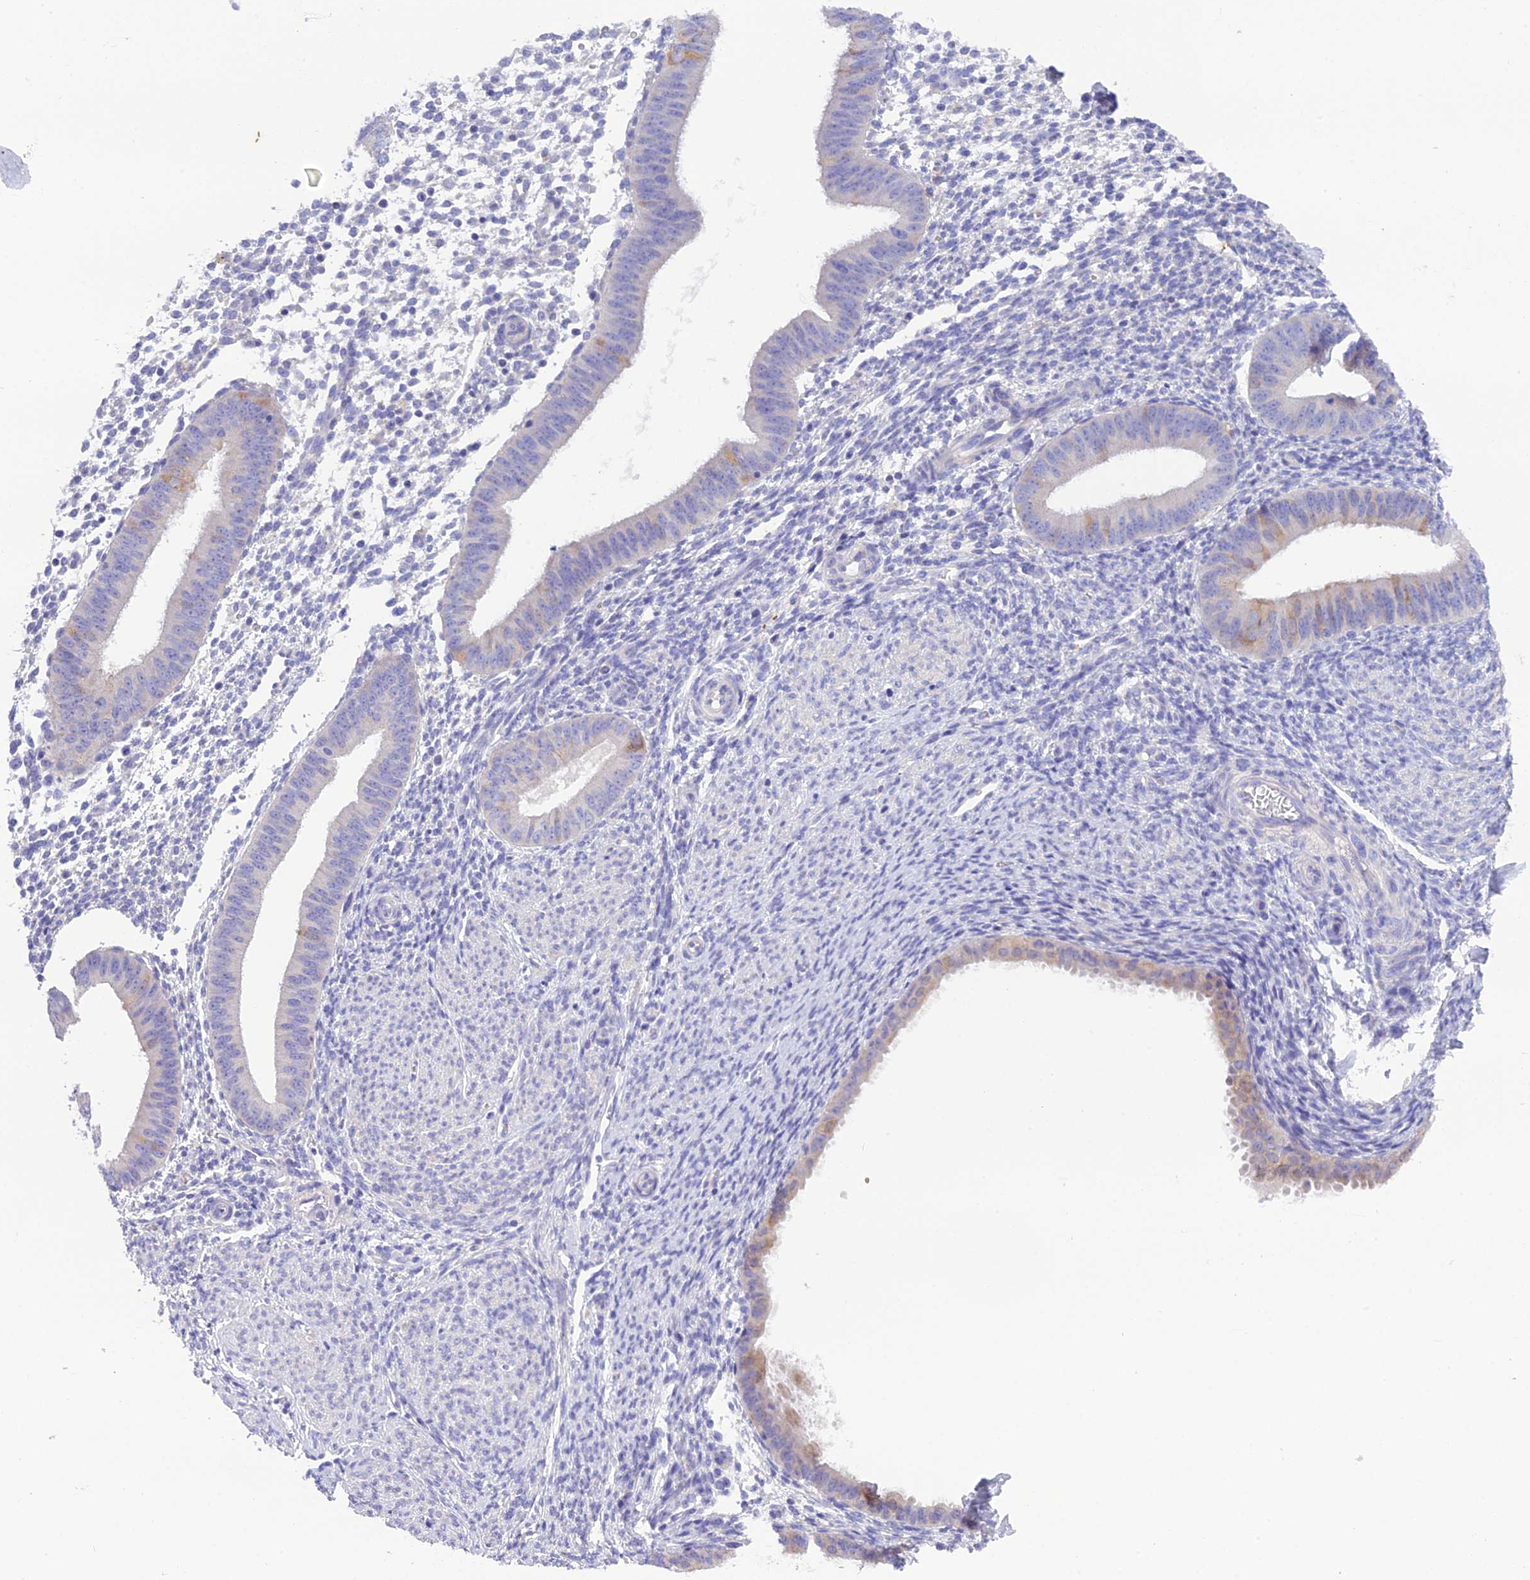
{"staining": {"intensity": "negative", "quantity": "none", "location": "none"}, "tissue": "endometrium", "cell_type": "Cells in endometrial stroma", "image_type": "normal", "snomed": [{"axis": "morphology", "description": "Normal tissue, NOS"}, {"axis": "topography", "description": "Uterus"}, {"axis": "topography", "description": "Endometrium"}], "caption": "The histopathology image exhibits no staining of cells in endometrial stroma in benign endometrium. Brightfield microscopy of immunohistochemistry (IHC) stained with DAB (brown) and hematoxylin (blue), captured at high magnification.", "gene": "KIAA0408", "patient": {"sex": "female", "age": 48}}